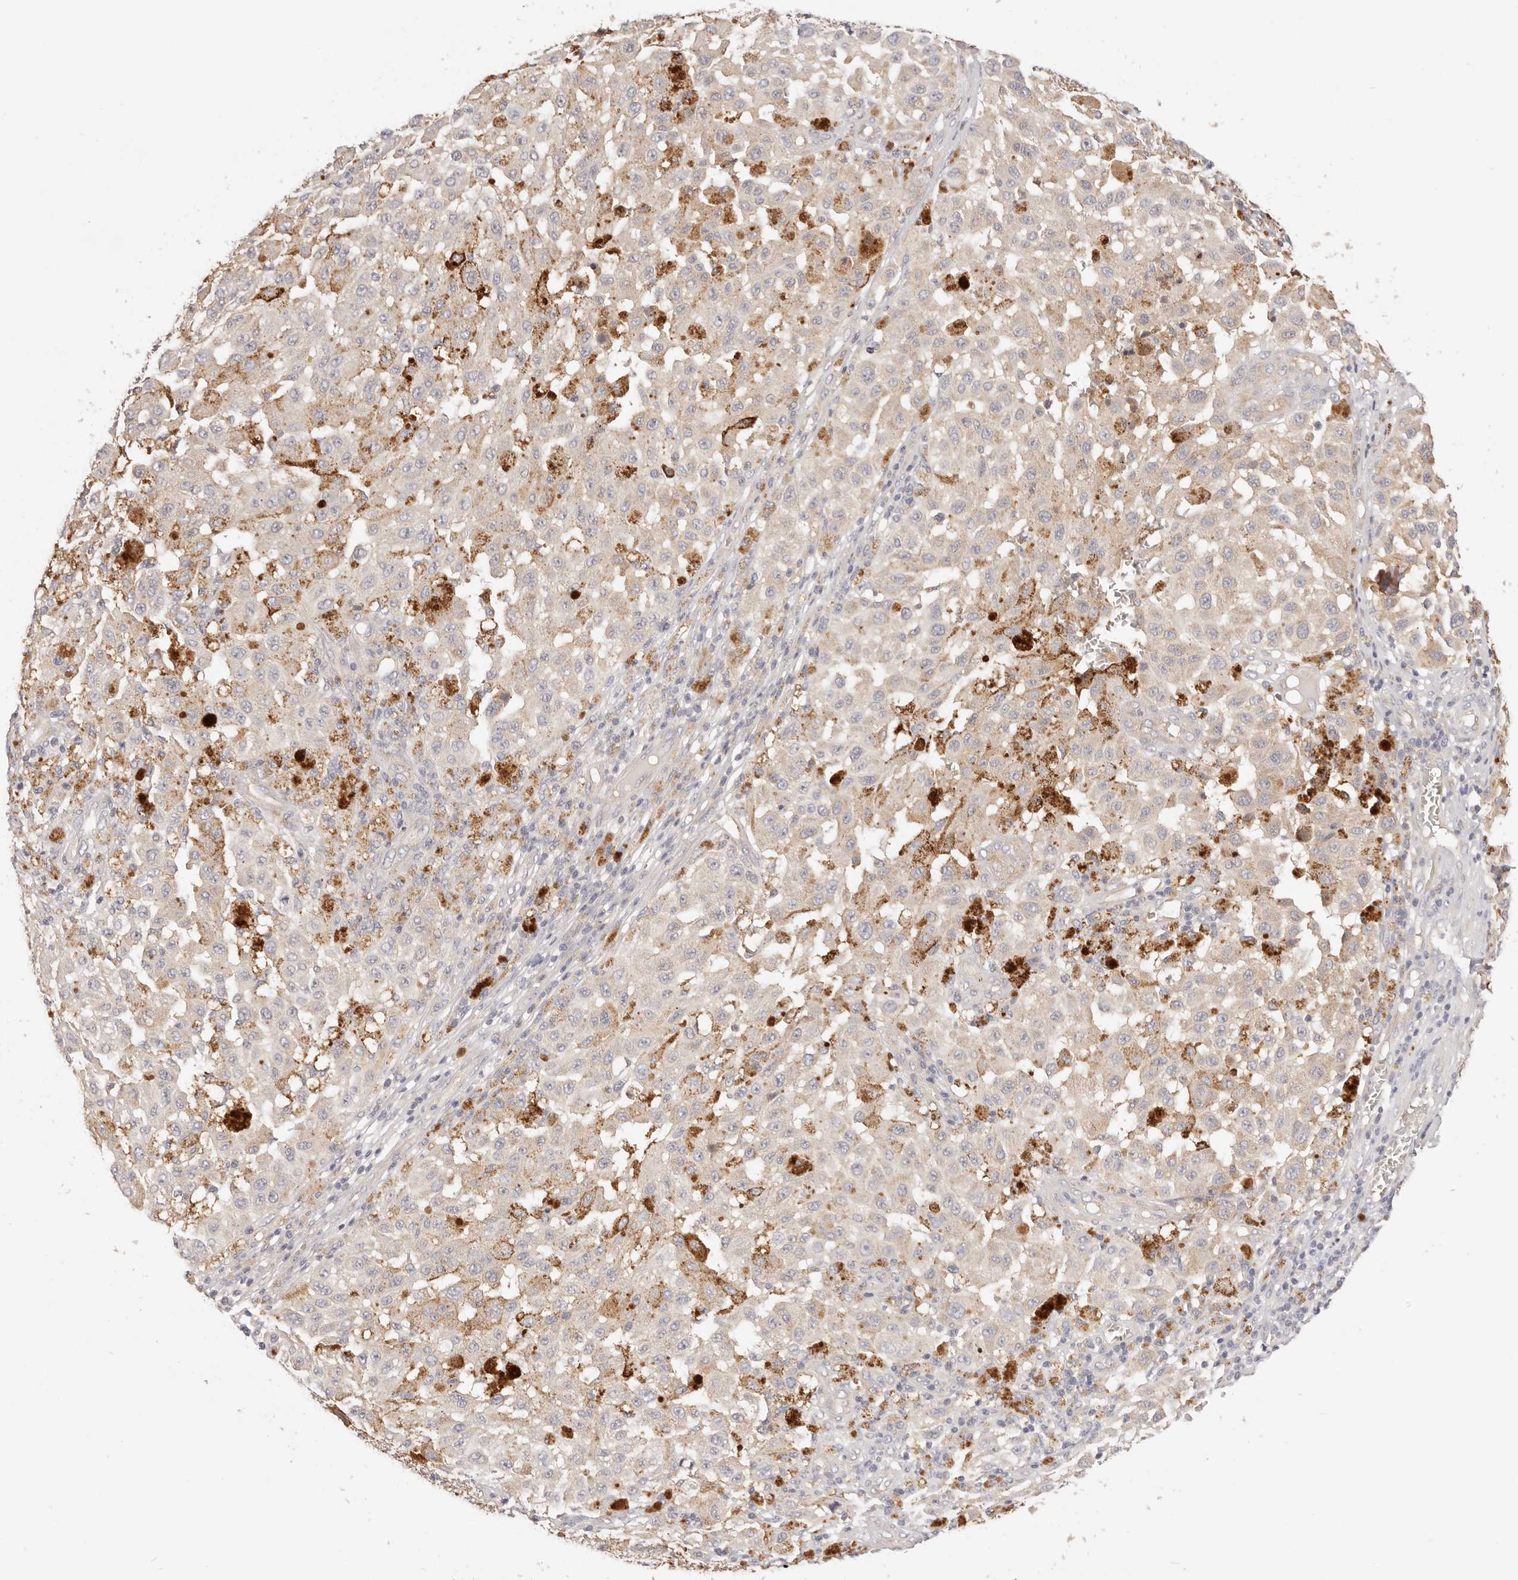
{"staining": {"intensity": "weak", "quantity": ">75%", "location": "cytoplasmic/membranous"}, "tissue": "melanoma", "cell_type": "Tumor cells", "image_type": "cancer", "snomed": [{"axis": "morphology", "description": "Malignant melanoma, NOS"}, {"axis": "topography", "description": "Skin"}], "caption": "Immunohistochemical staining of human melanoma exhibits low levels of weak cytoplasmic/membranous protein expression in approximately >75% of tumor cells.", "gene": "KCMF1", "patient": {"sex": "female", "age": 64}}